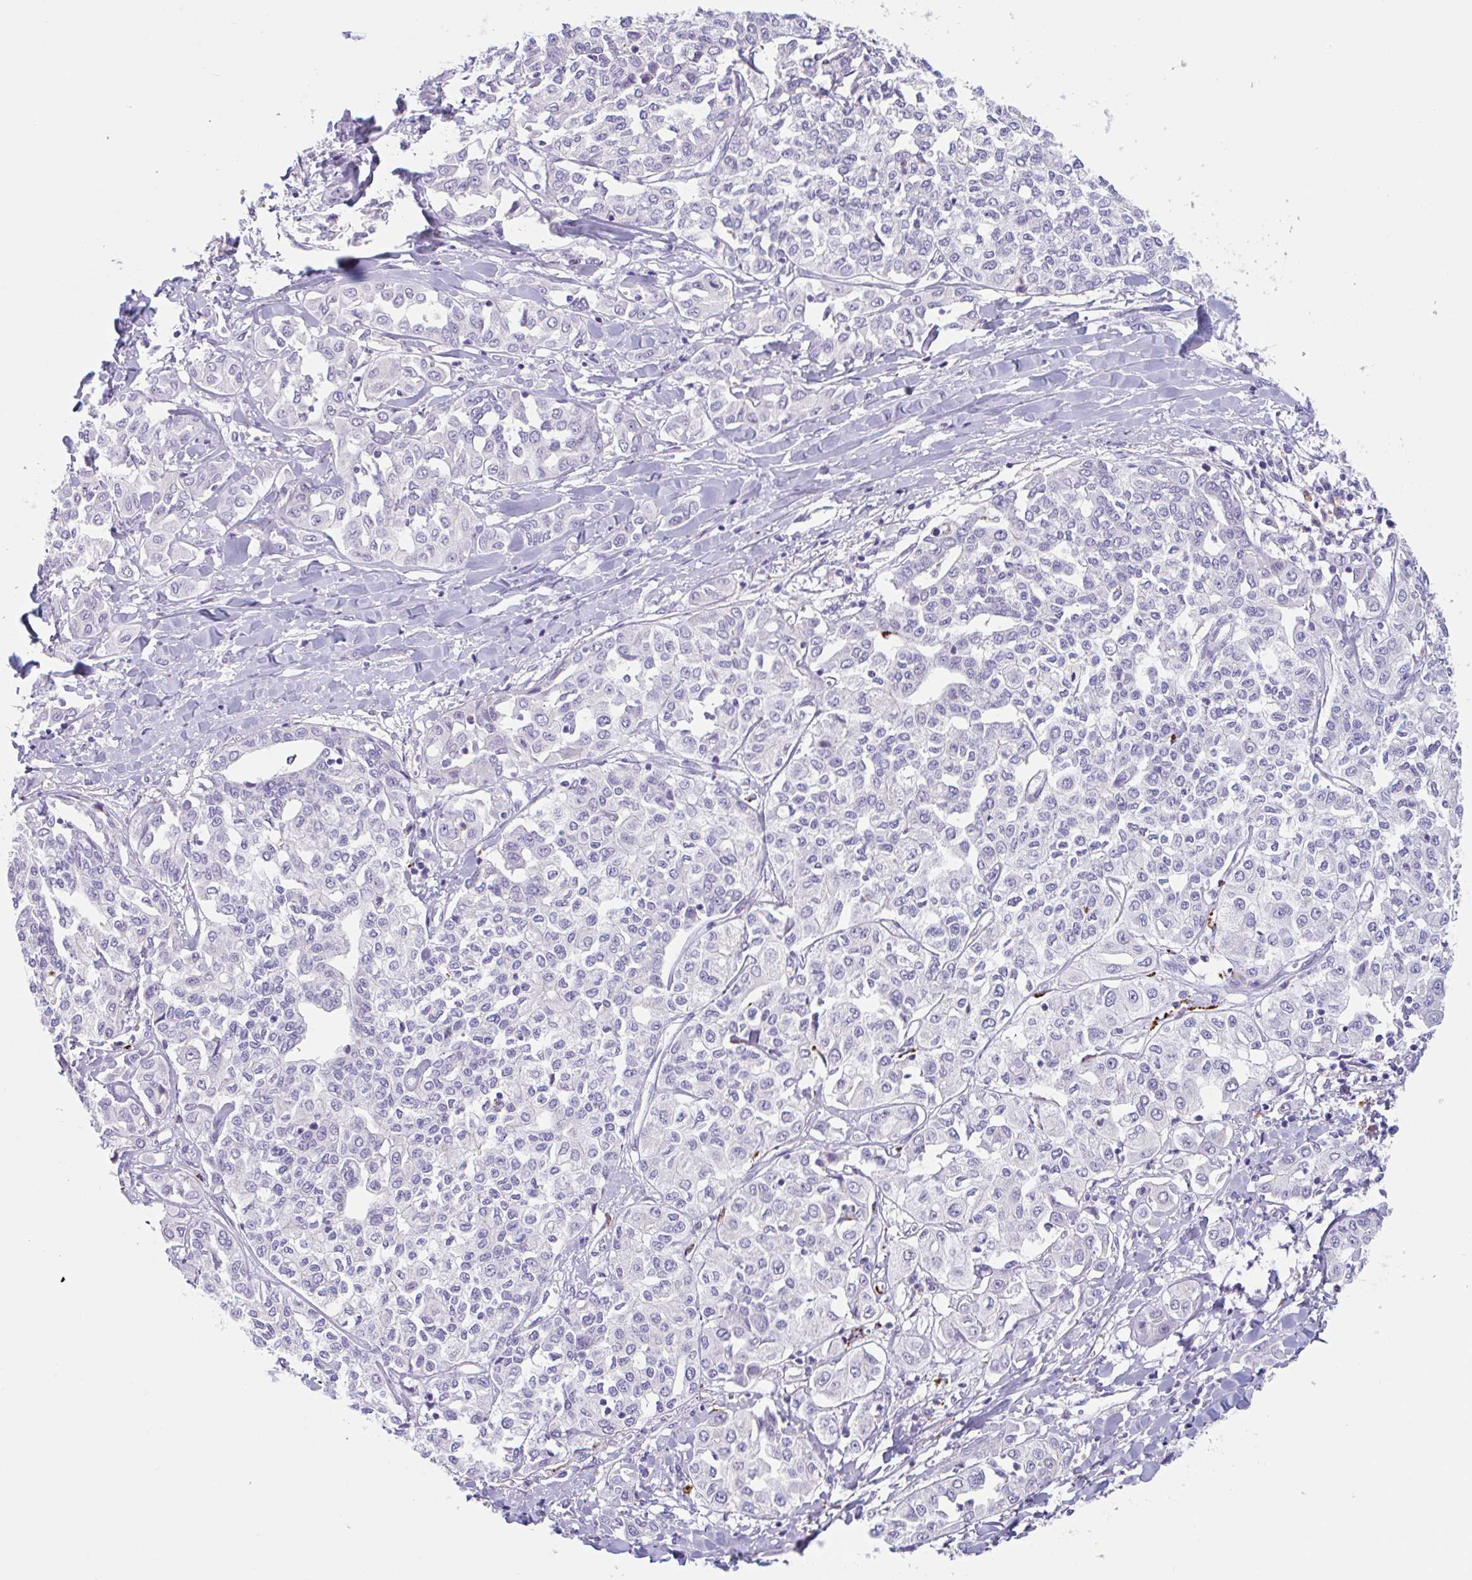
{"staining": {"intensity": "negative", "quantity": "none", "location": "none"}, "tissue": "liver cancer", "cell_type": "Tumor cells", "image_type": "cancer", "snomed": [{"axis": "morphology", "description": "Cholangiocarcinoma"}, {"axis": "topography", "description": "Liver"}], "caption": "Liver cholangiocarcinoma stained for a protein using immunohistochemistry (IHC) shows no expression tumor cells.", "gene": "LENG9", "patient": {"sex": "female", "age": 77}}